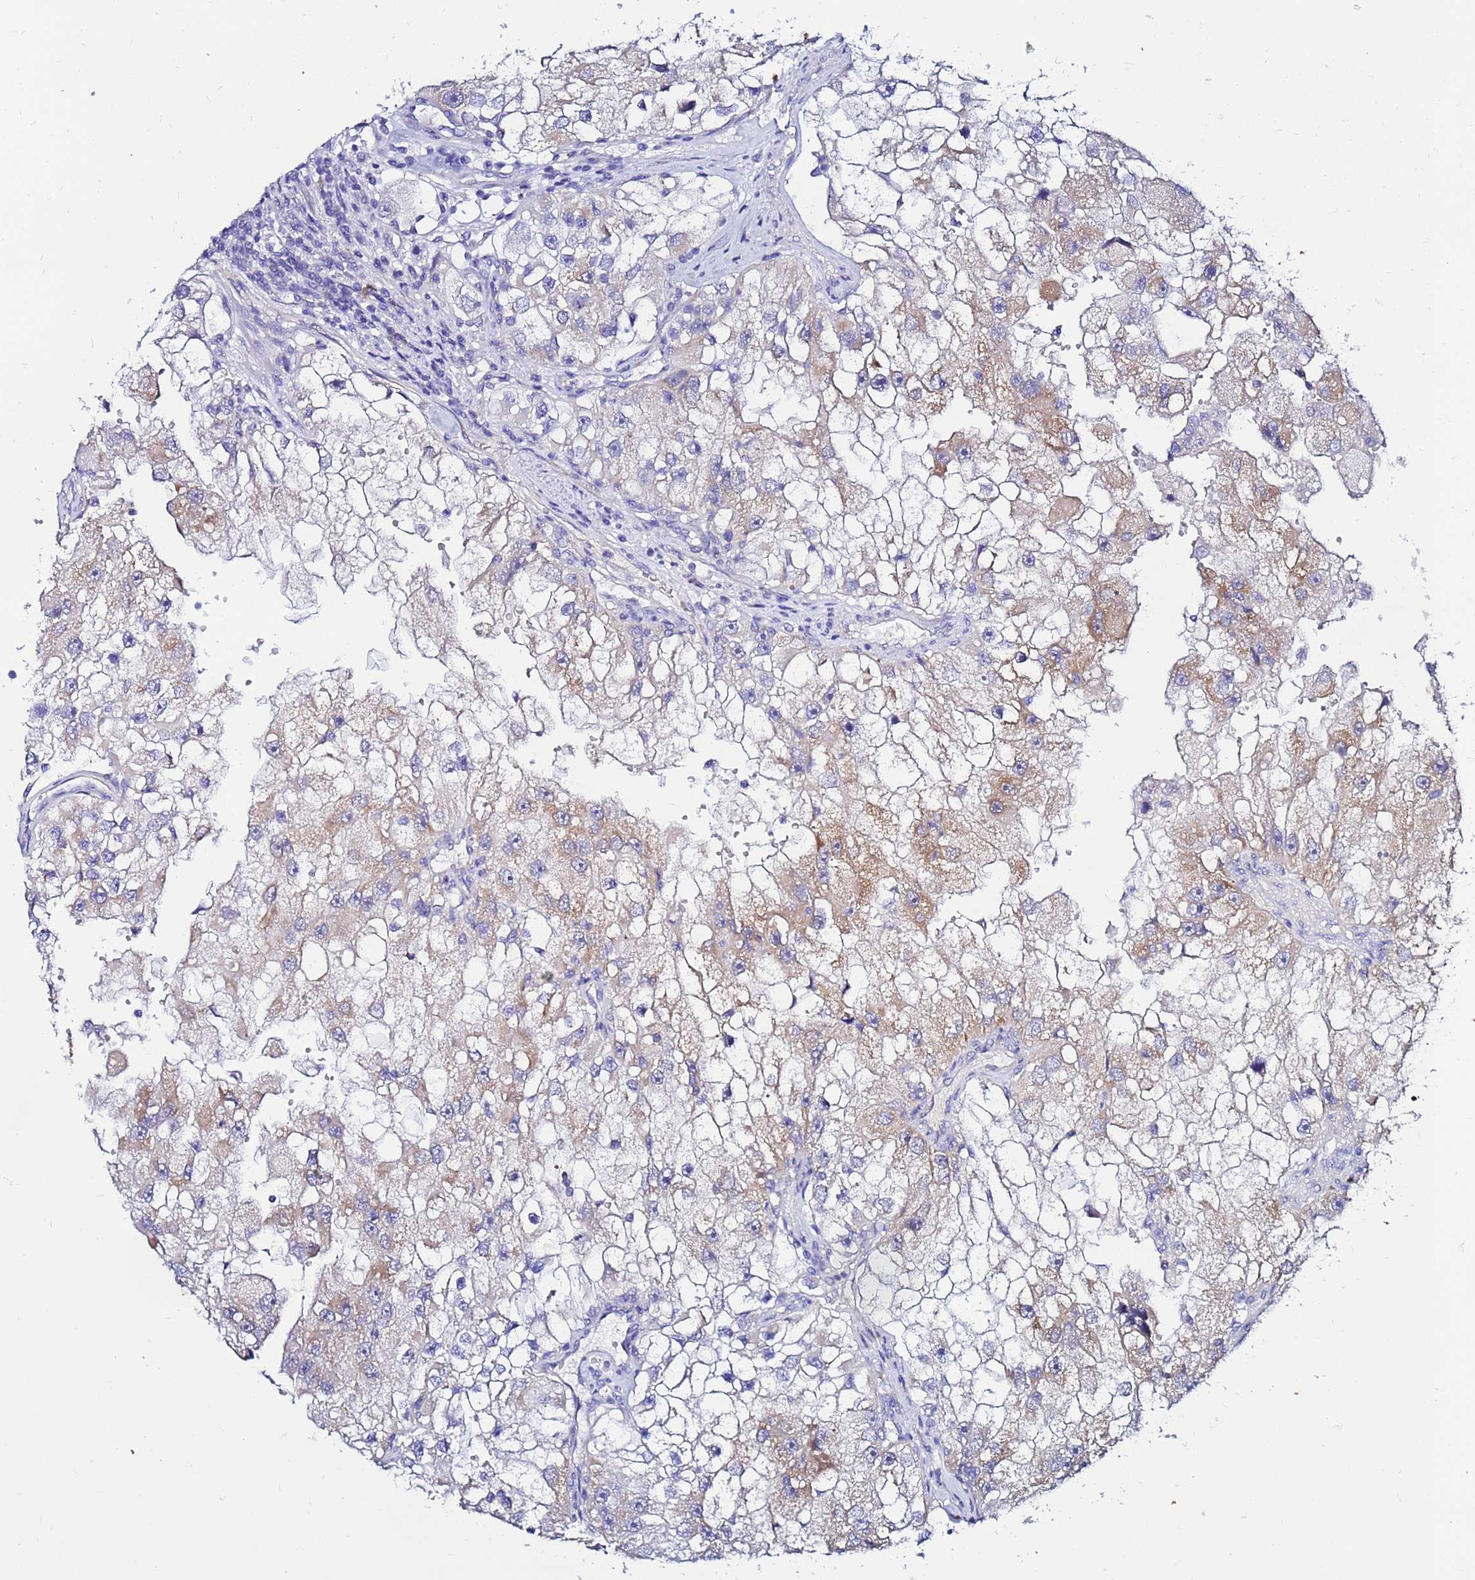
{"staining": {"intensity": "moderate", "quantity": "<25%", "location": "cytoplasmic/membranous"}, "tissue": "renal cancer", "cell_type": "Tumor cells", "image_type": "cancer", "snomed": [{"axis": "morphology", "description": "Adenocarcinoma, NOS"}, {"axis": "topography", "description": "Kidney"}], "caption": "Brown immunohistochemical staining in human renal cancer reveals moderate cytoplasmic/membranous expression in about <25% of tumor cells.", "gene": "FAHD2A", "patient": {"sex": "male", "age": 63}}